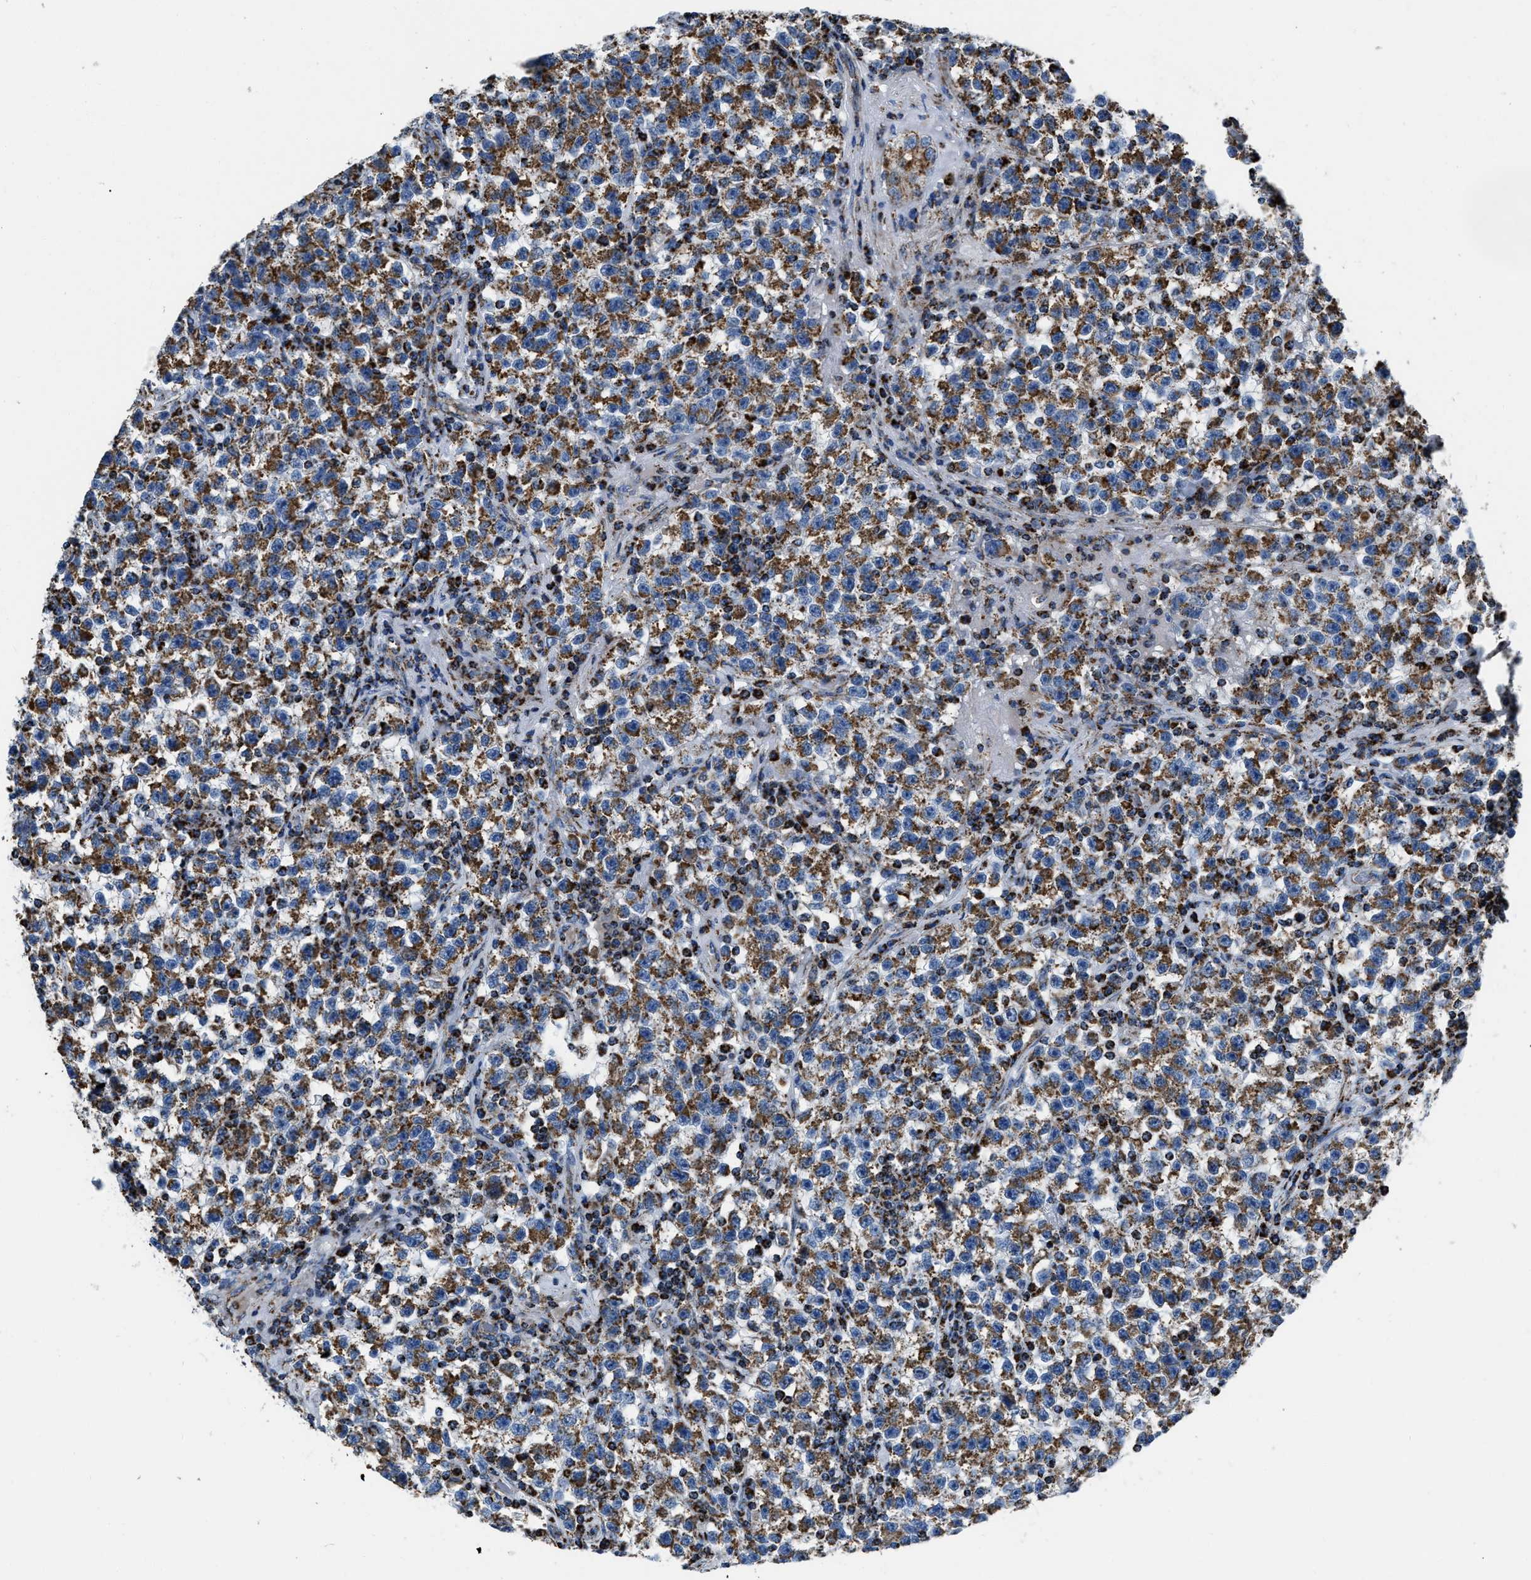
{"staining": {"intensity": "moderate", "quantity": ">75%", "location": "cytoplasmic/membranous"}, "tissue": "testis cancer", "cell_type": "Tumor cells", "image_type": "cancer", "snomed": [{"axis": "morphology", "description": "Seminoma, NOS"}, {"axis": "topography", "description": "Testis"}], "caption": "Immunohistochemical staining of seminoma (testis) displays medium levels of moderate cytoplasmic/membranous protein expression in approximately >75% of tumor cells.", "gene": "NSD3", "patient": {"sex": "male", "age": 22}}